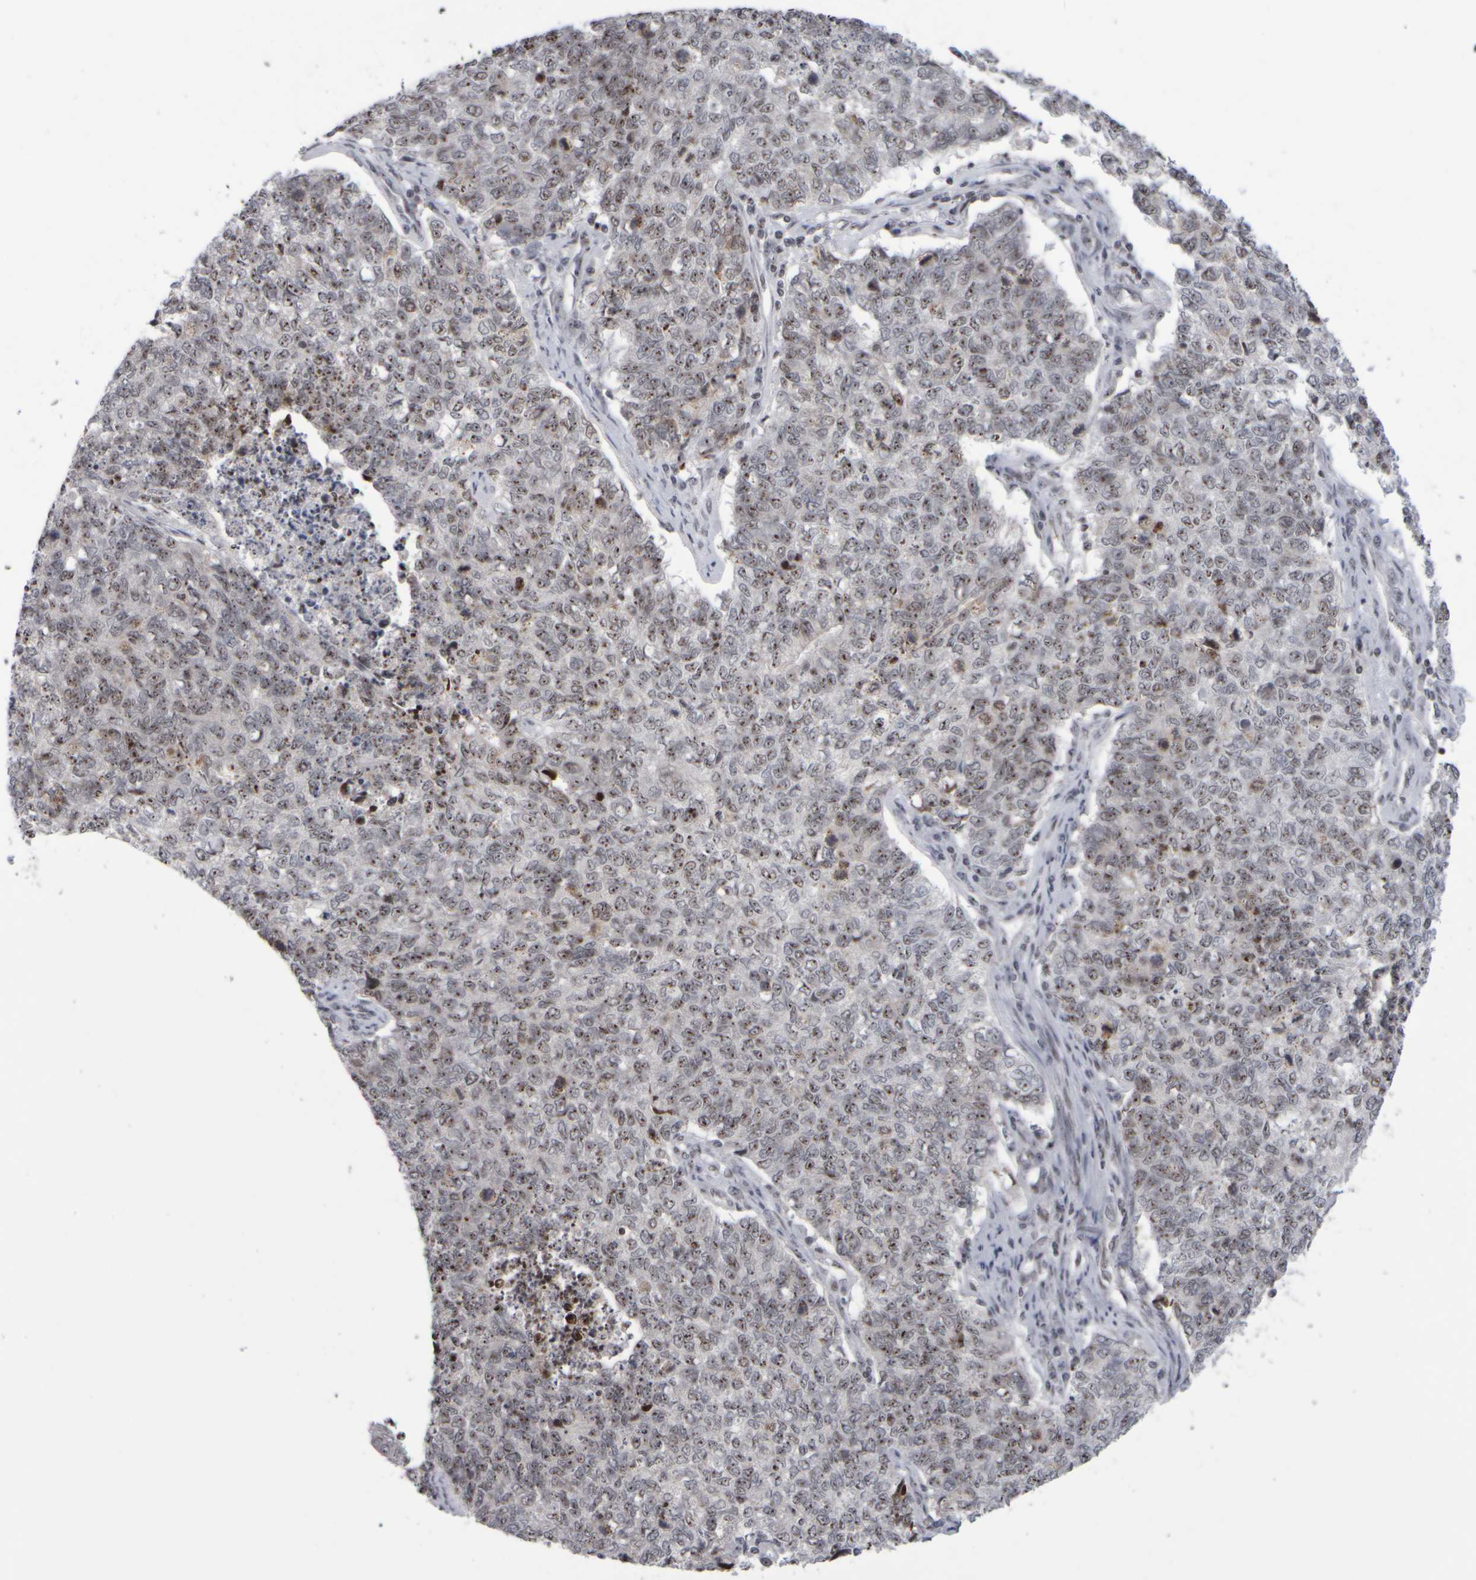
{"staining": {"intensity": "moderate", "quantity": ">75%", "location": "nuclear"}, "tissue": "cervical cancer", "cell_type": "Tumor cells", "image_type": "cancer", "snomed": [{"axis": "morphology", "description": "Squamous cell carcinoma, NOS"}, {"axis": "topography", "description": "Cervix"}], "caption": "Moderate nuclear positivity is present in about >75% of tumor cells in squamous cell carcinoma (cervical). The staining was performed using DAB, with brown indicating positive protein expression. Nuclei are stained blue with hematoxylin.", "gene": "SURF6", "patient": {"sex": "female", "age": 63}}